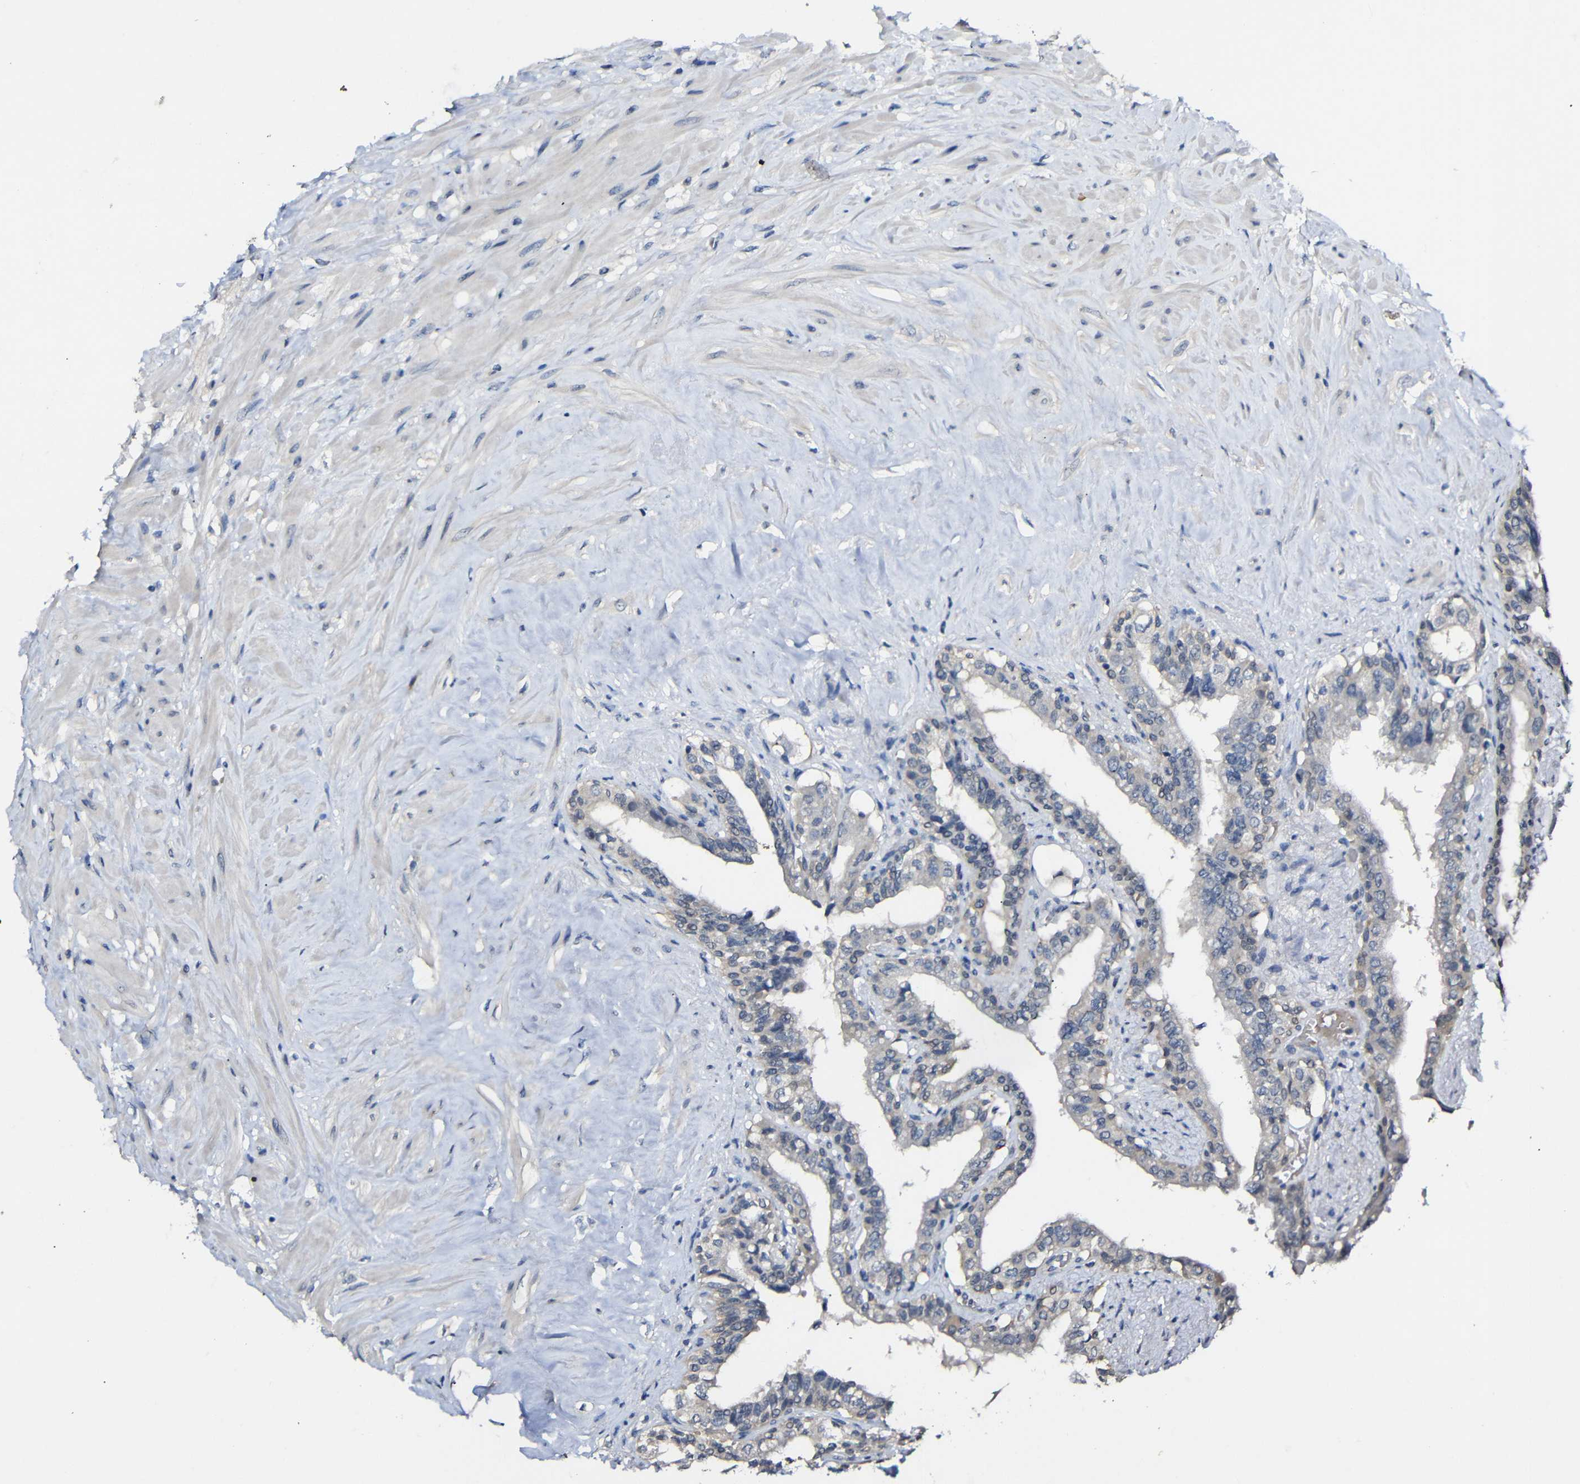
{"staining": {"intensity": "negative", "quantity": "none", "location": "none"}, "tissue": "seminal vesicle", "cell_type": "Glandular cells", "image_type": "normal", "snomed": [{"axis": "morphology", "description": "Normal tissue, NOS"}, {"axis": "topography", "description": "Seminal veicle"}], "caption": "Seminal vesicle stained for a protein using IHC exhibits no staining glandular cells.", "gene": "HNF1A", "patient": {"sex": "male", "age": 63}}